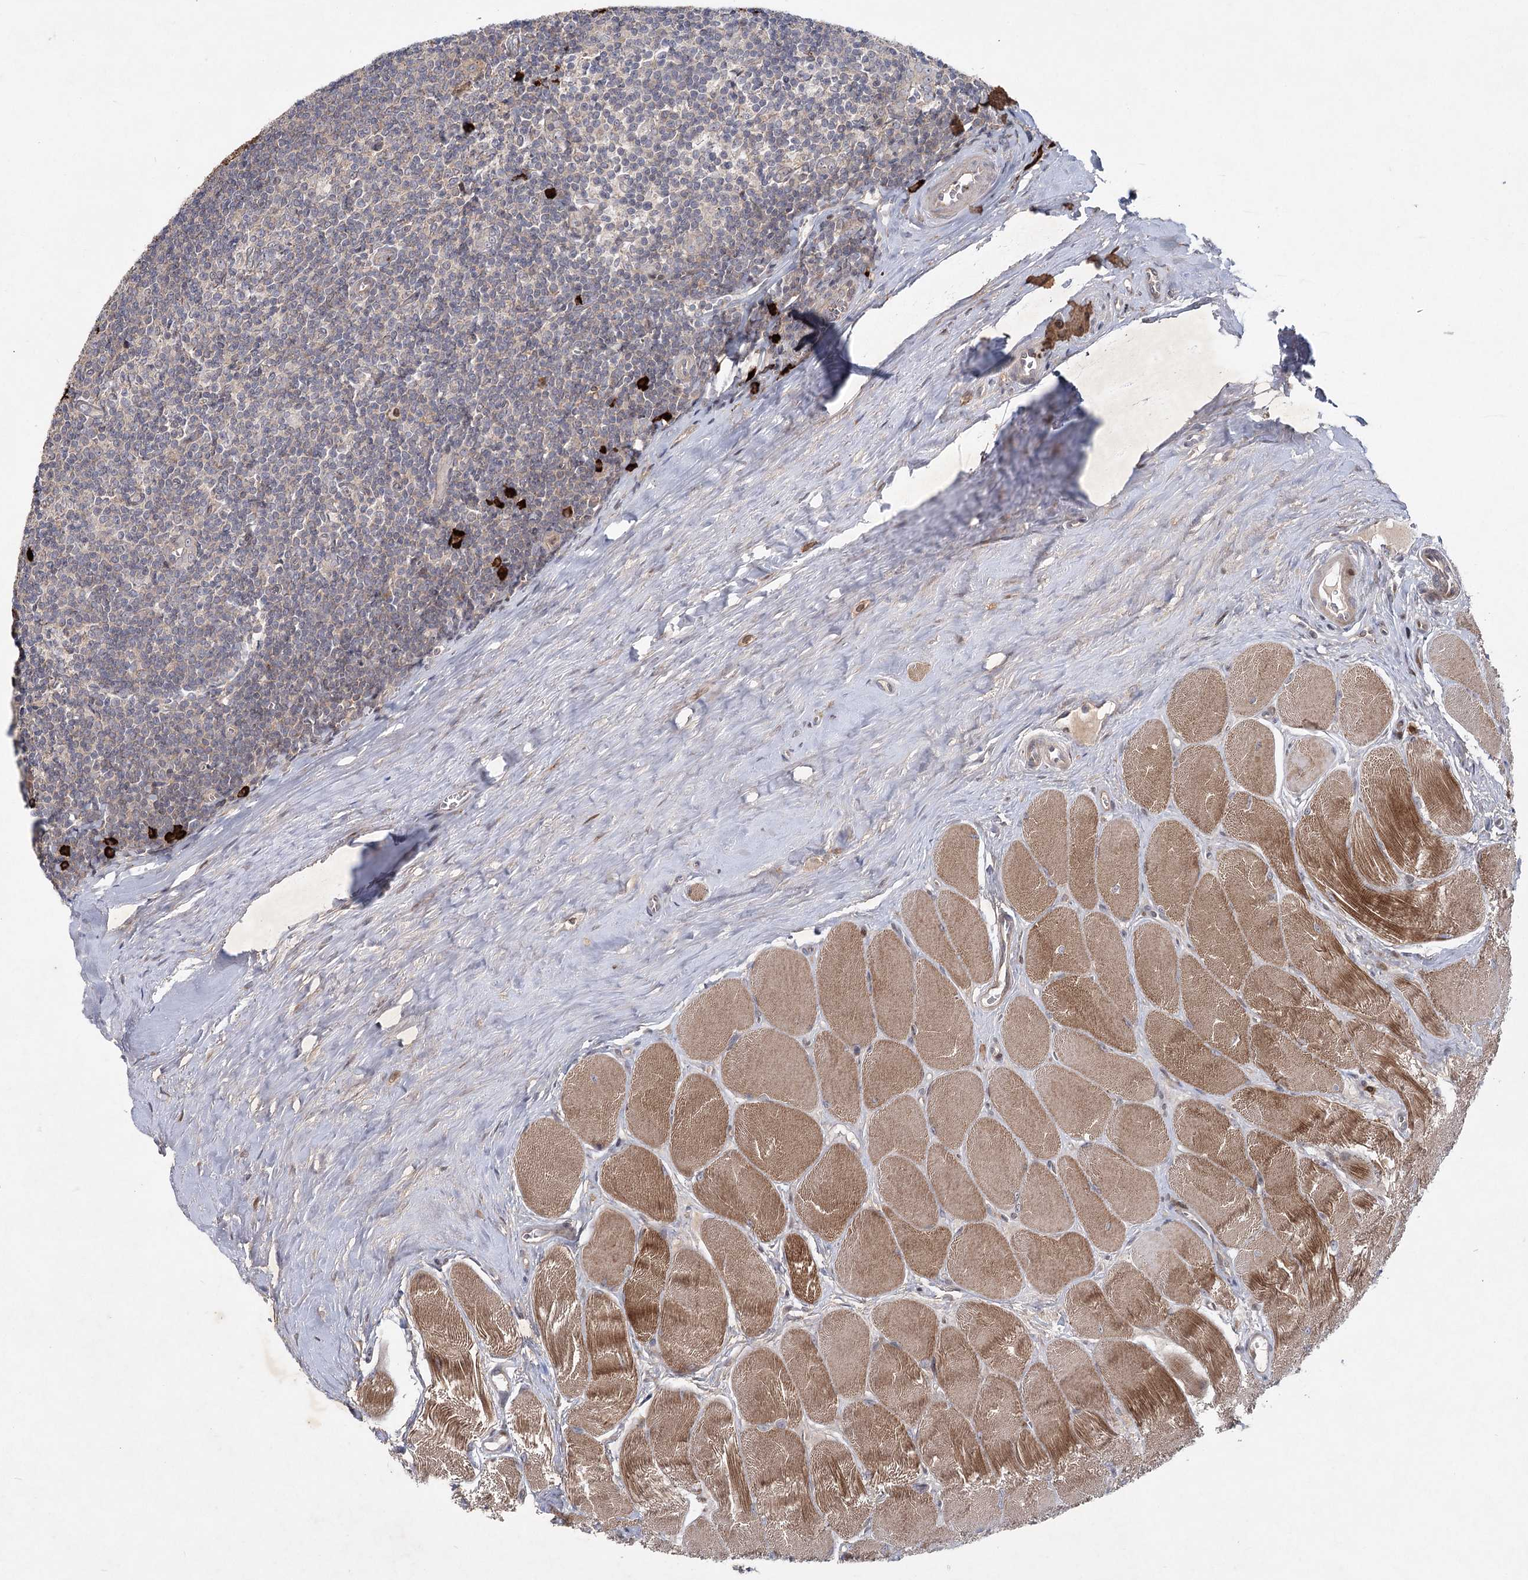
{"staining": {"intensity": "weak", "quantity": "<25%", "location": "cytoplasmic/membranous"}, "tissue": "tonsil", "cell_type": "Germinal center cells", "image_type": "normal", "snomed": [{"axis": "morphology", "description": "Normal tissue, NOS"}, {"axis": "topography", "description": "Tonsil"}], "caption": "DAB immunohistochemical staining of normal human tonsil exhibits no significant positivity in germinal center cells. Nuclei are stained in blue.", "gene": "MAP3K13", "patient": {"sex": "male", "age": 27}}